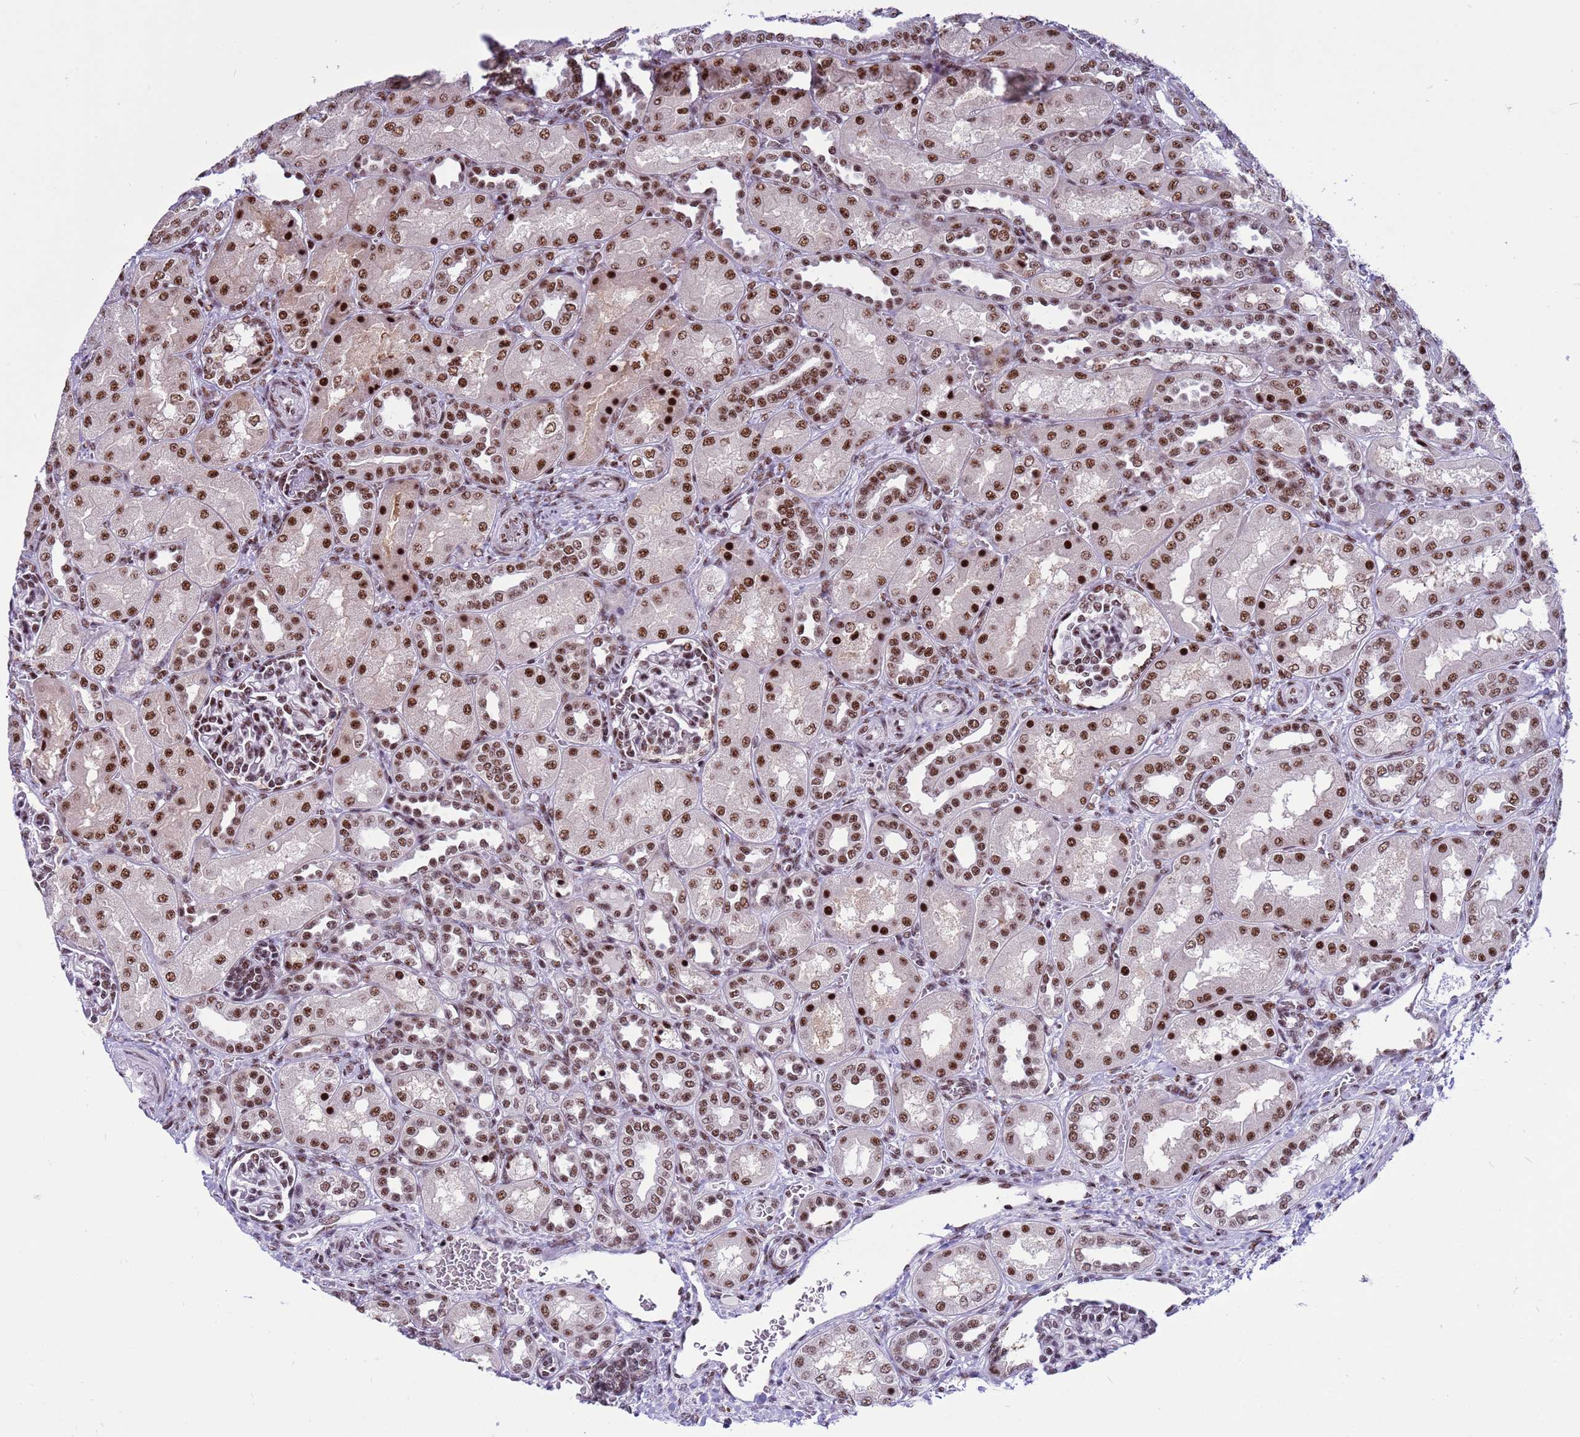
{"staining": {"intensity": "strong", "quantity": "25%-75%", "location": "nuclear"}, "tissue": "kidney", "cell_type": "Cells in glomeruli", "image_type": "normal", "snomed": [{"axis": "morphology", "description": "Normal tissue, NOS"}, {"axis": "morphology", "description": "Neoplasm, malignant, NOS"}, {"axis": "topography", "description": "Kidney"}], "caption": "Immunohistochemical staining of unremarkable human kidney shows high levels of strong nuclear staining in about 25%-75% of cells in glomeruli. (IHC, brightfield microscopy, high magnification).", "gene": "THOC2", "patient": {"sex": "female", "age": 1}}